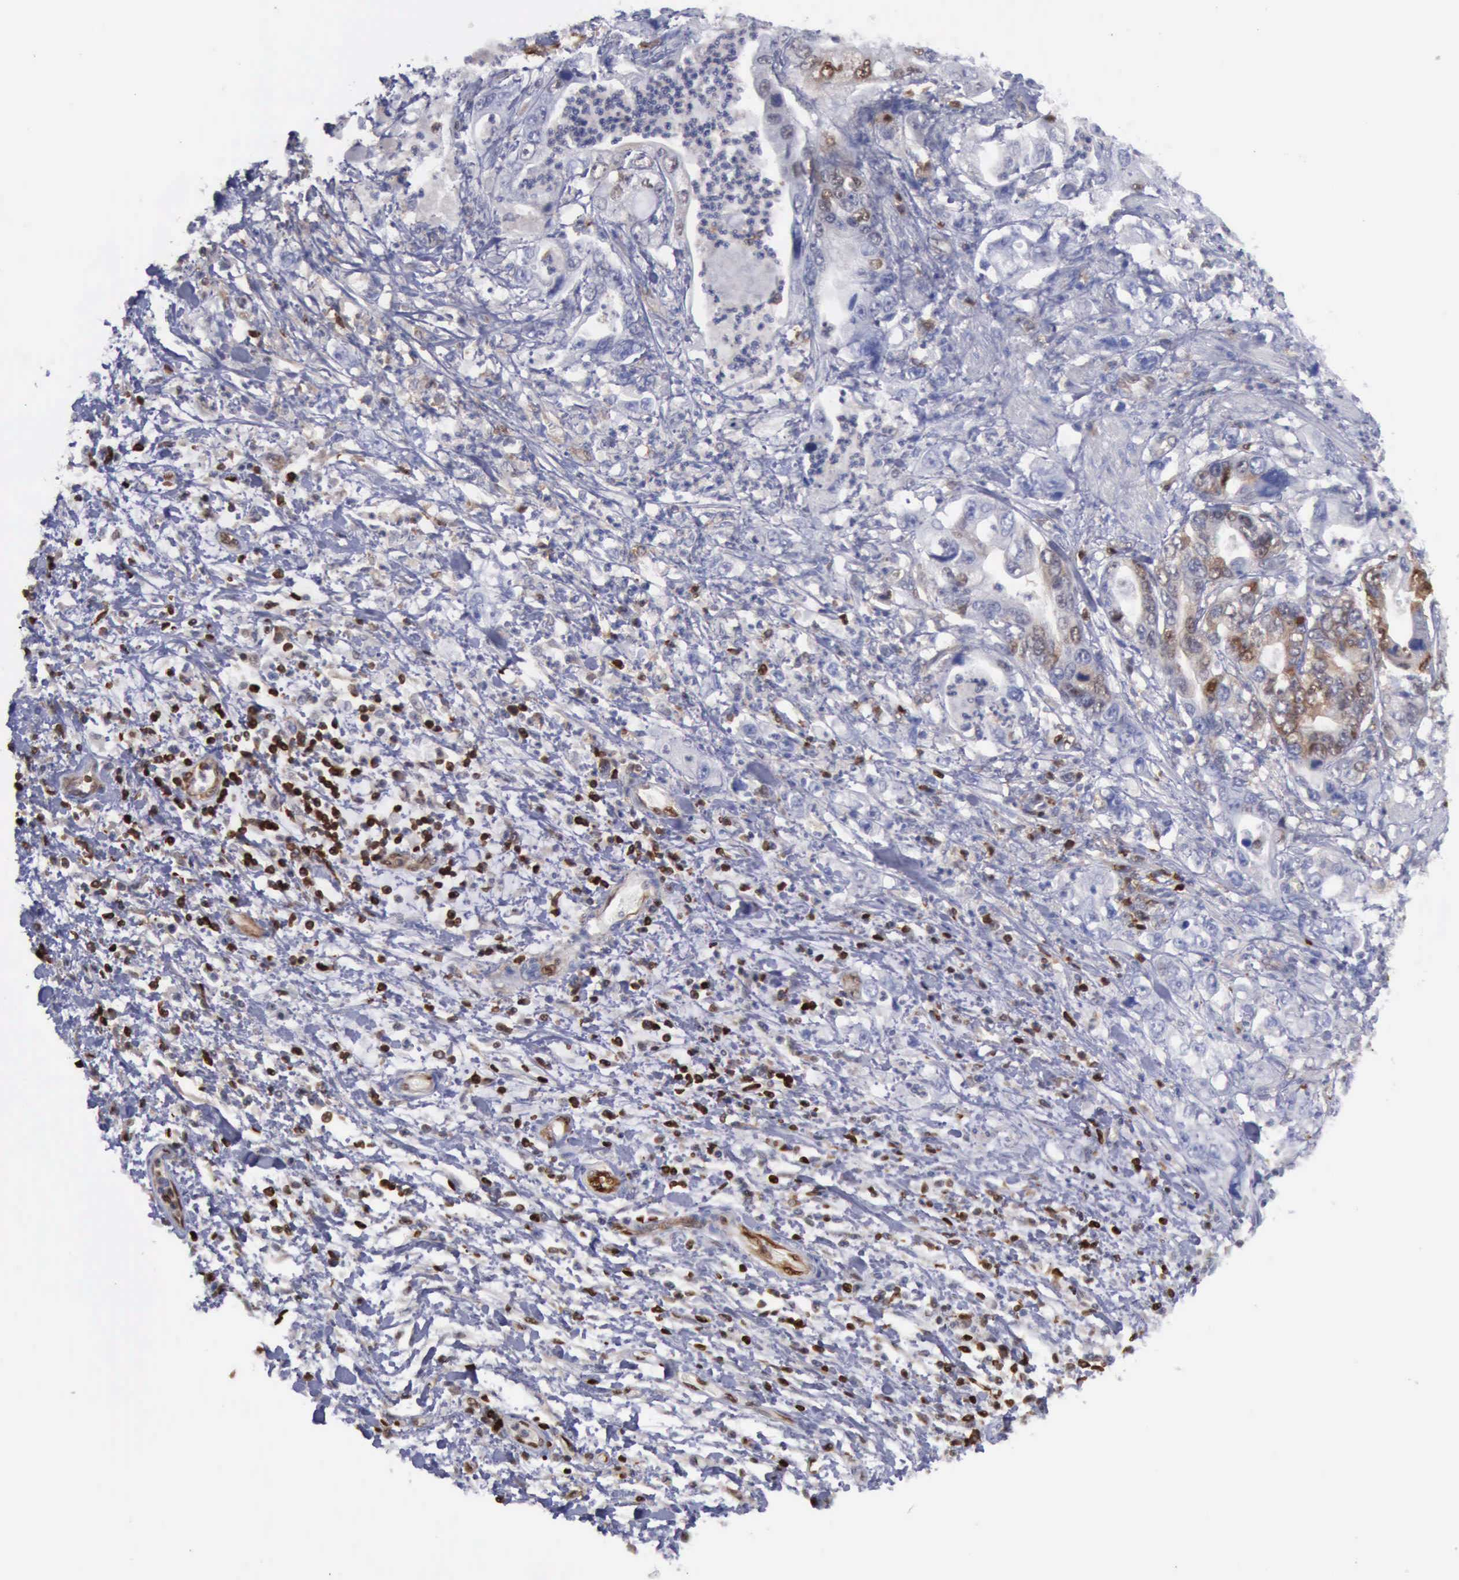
{"staining": {"intensity": "moderate", "quantity": "25%-75%", "location": "cytoplasmic/membranous"}, "tissue": "stomach cancer", "cell_type": "Tumor cells", "image_type": "cancer", "snomed": [{"axis": "morphology", "description": "Adenocarcinoma, NOS"}, {"axis": "topography", "description": "Pancreas"}, {"axis": "topography", "description": "Stomach, upper"}], "caption": "Adenocarcinoma (stomach) tissue exhibits moderate cytoplasmic/membranous expression in approximately 25%-75% of tumor cells The protein of interest is shown in brown color, while the nuclei are stained blue.", "gene": "PDCD4", "patient": {"sex": "male", "age": 77}}